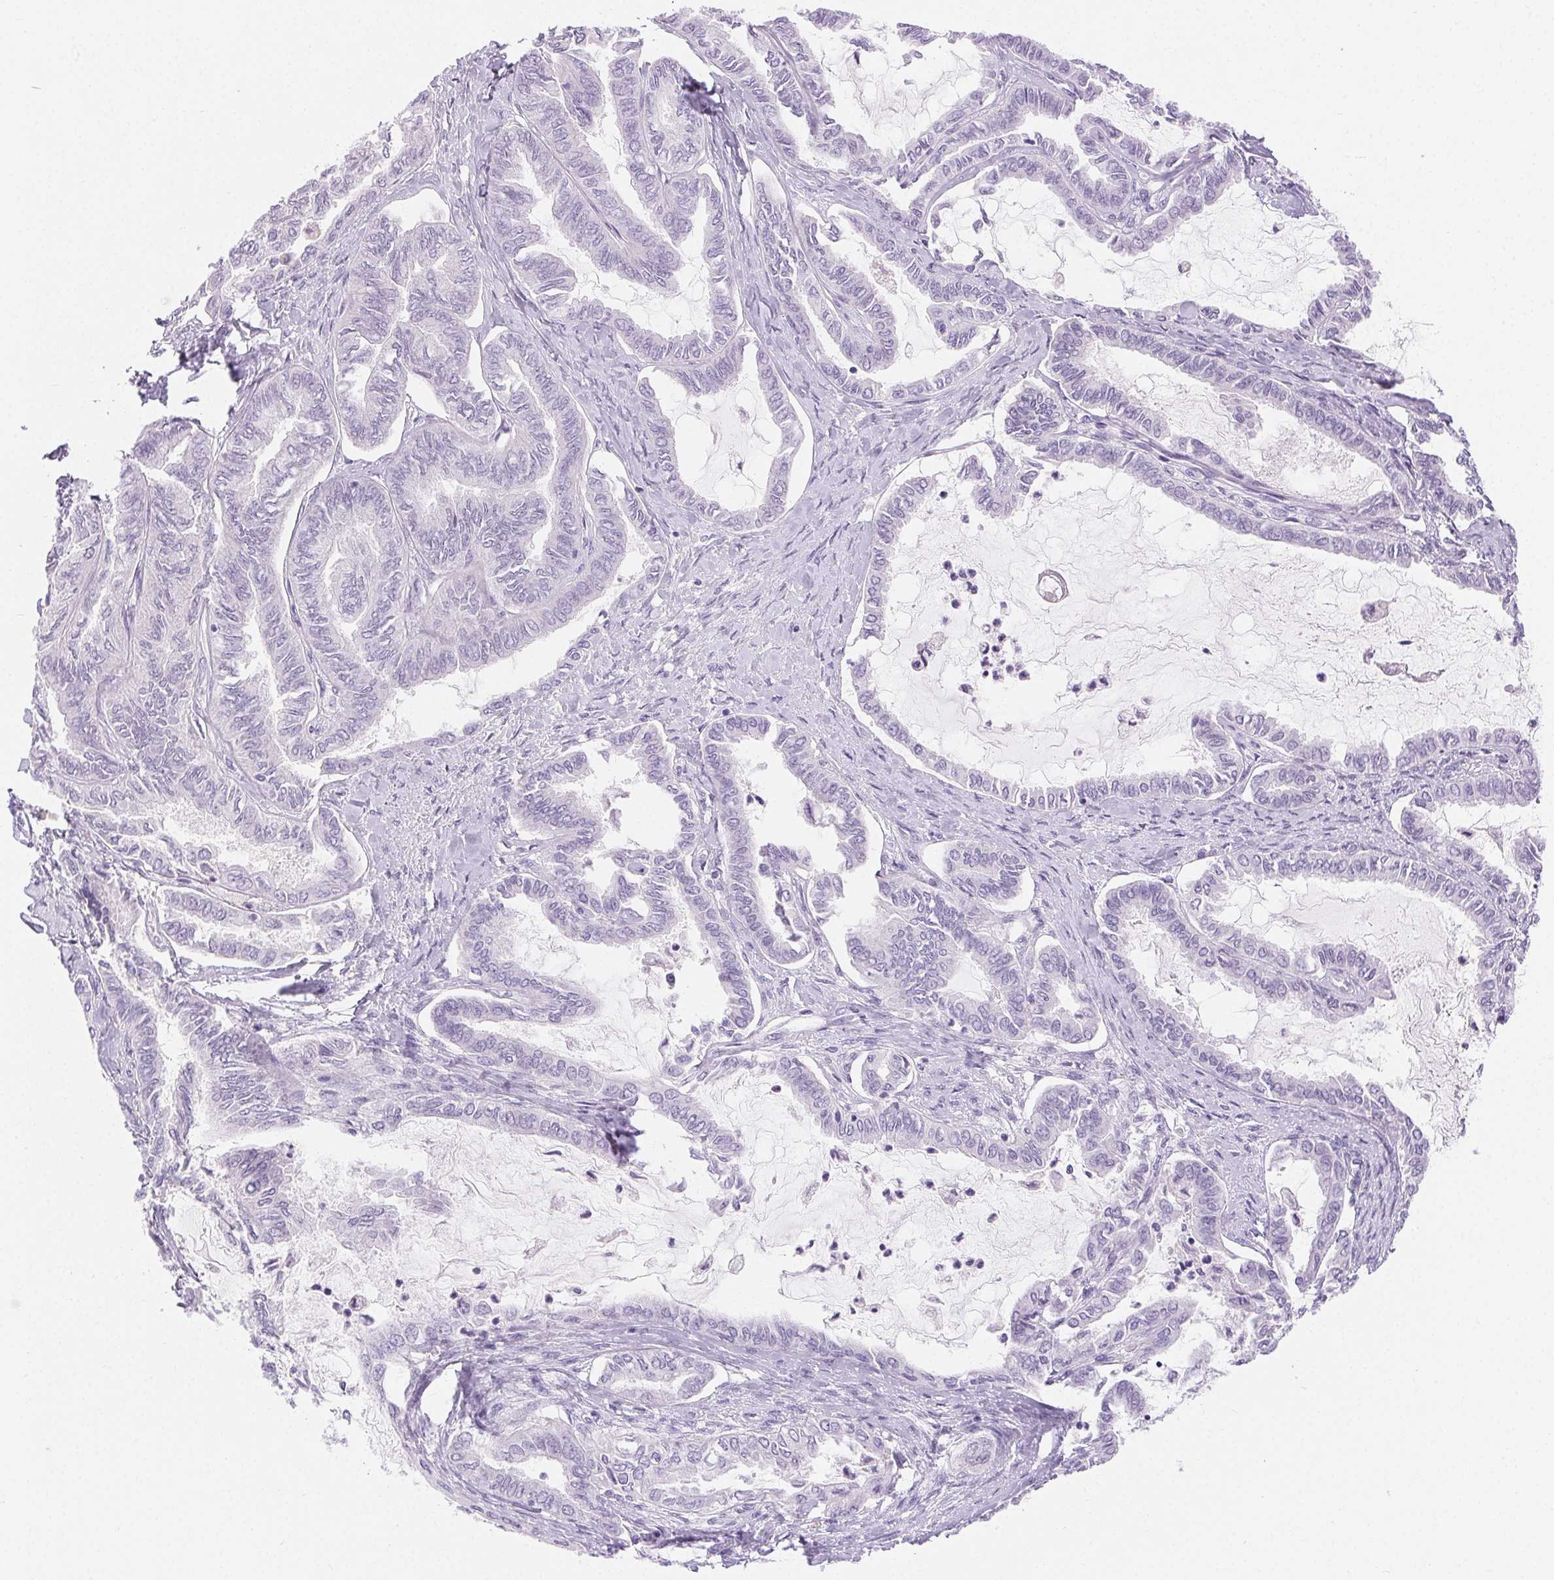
{"staining": {"intensity": "negative", "quantity": "none", "location": "none"}, "tissue": "ovarian cancer", "cell_type": "Tumor cells", "image_type": "cancer", "snomed": [{"axis": "morphology", "description": "Carcinoma, endometroid"}, {"axis": "topography", "description": "Ovary"}], "caption": "Immunohistochemical staining of human ovarian cancer (endometroid carcinoma) exhibits no significant expression in tumor cells.", "gene": "CLDN16", "patient": {"sex": "female", "age": 70}}